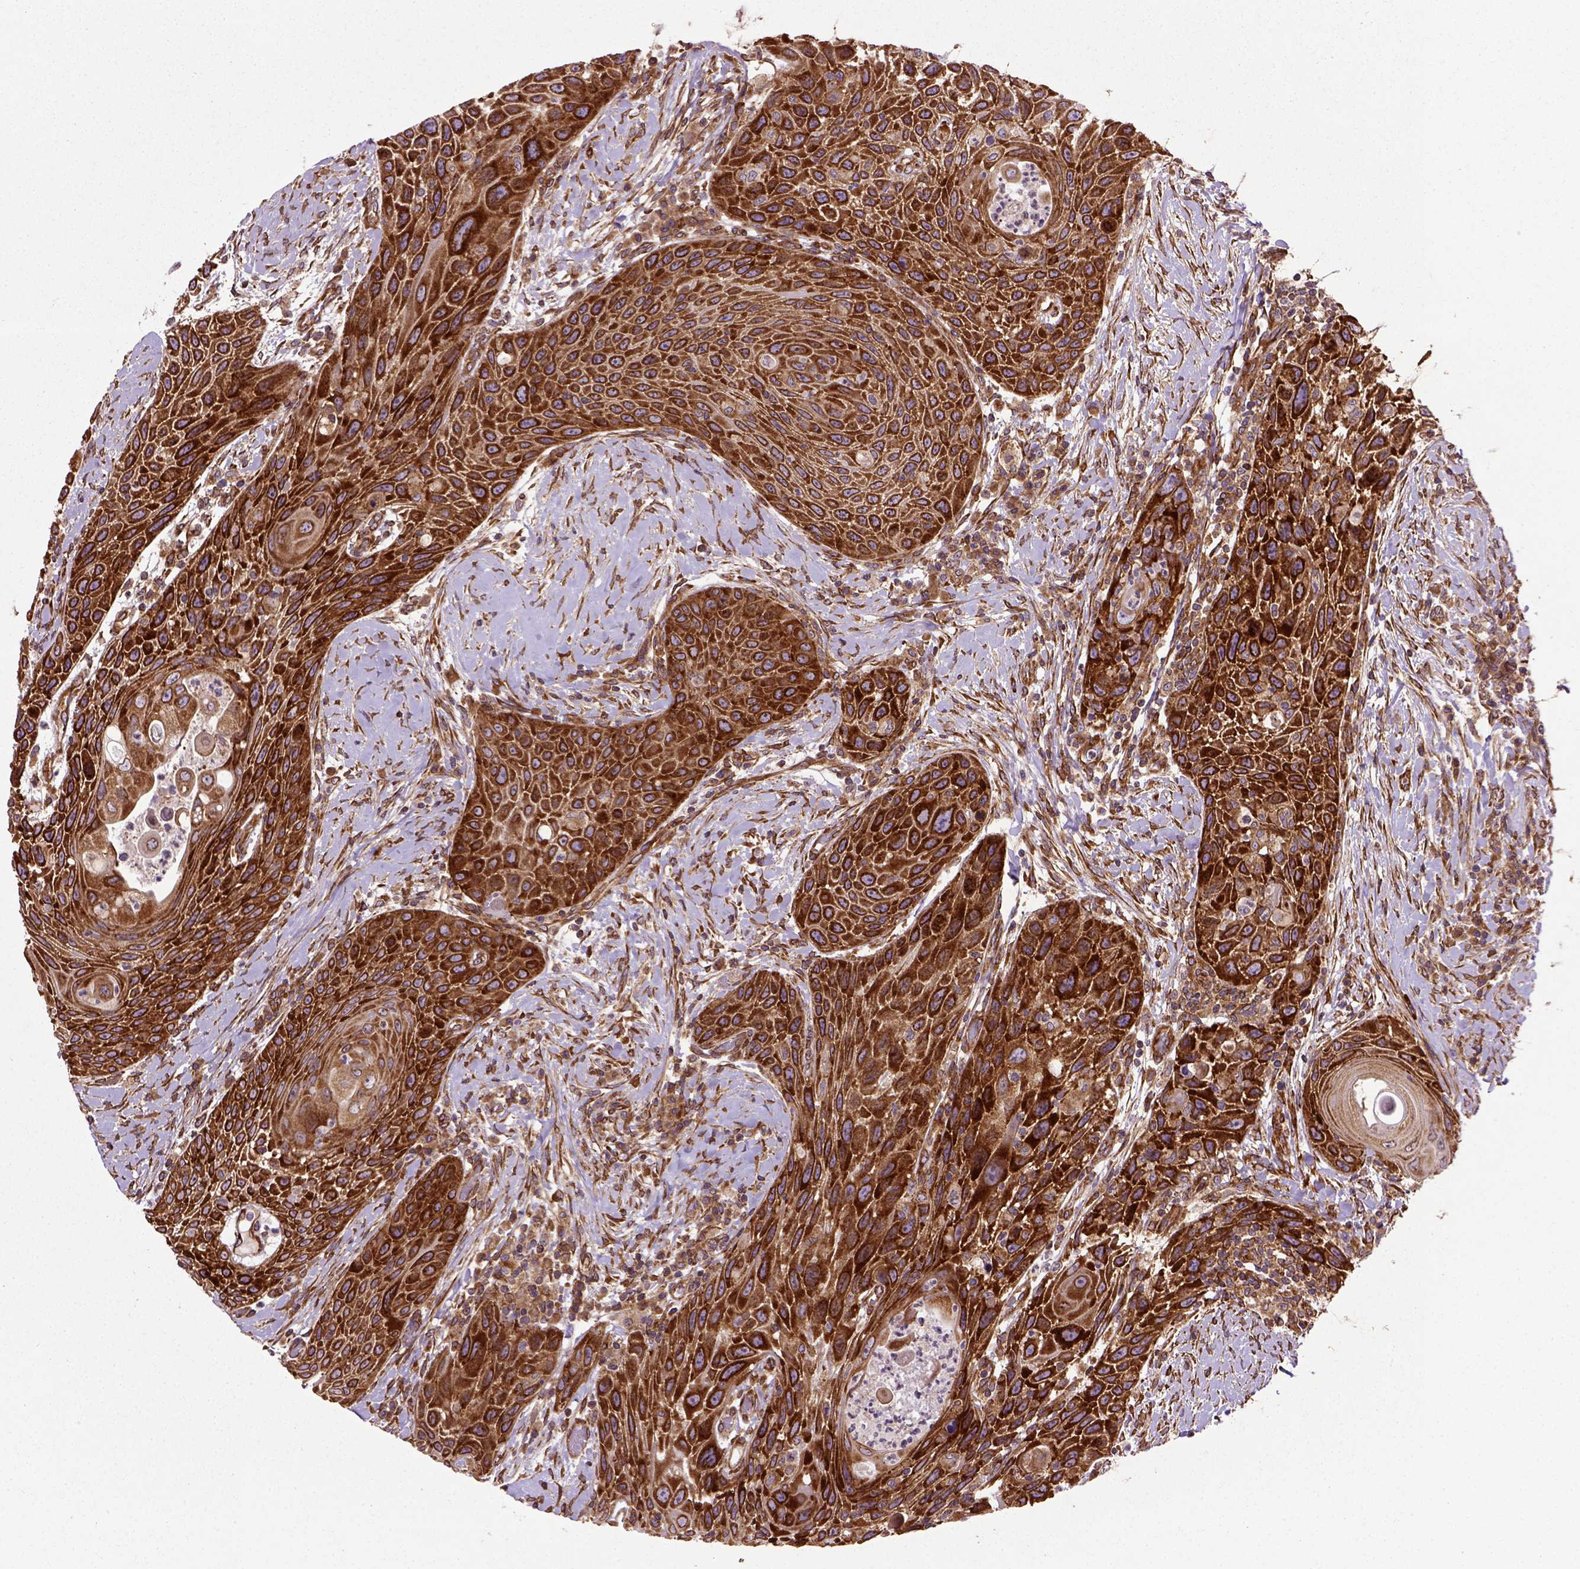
{"staining": {"intensity": "strong", "quantity": ">75%", "location": "cytoplasmic/membranous"}, "tissue": "head and neck cancer", "cell_type": "Tumor cells", "image_type": "cancer", "snomed": [{"axis": "morphology", "description": "Squamous cell carcinoma, NOS"}, {"axis": "topography", "description": "Head-Neck"}], "caption": "Immunohistochemical staining of head and neck cancer (squamous cell carcinoma) shows high levels of strong cytoplasmic/membranous protein expression in about >75% of tumor cells. Using DAB (3,3'-diaminobenzidine) (brown) and hematoxylin (blue) stains, captured at high magnification using brightfield microscopy.", "gene": "CAPRIN1", "patient": {"sex": "male", "age": 69}}